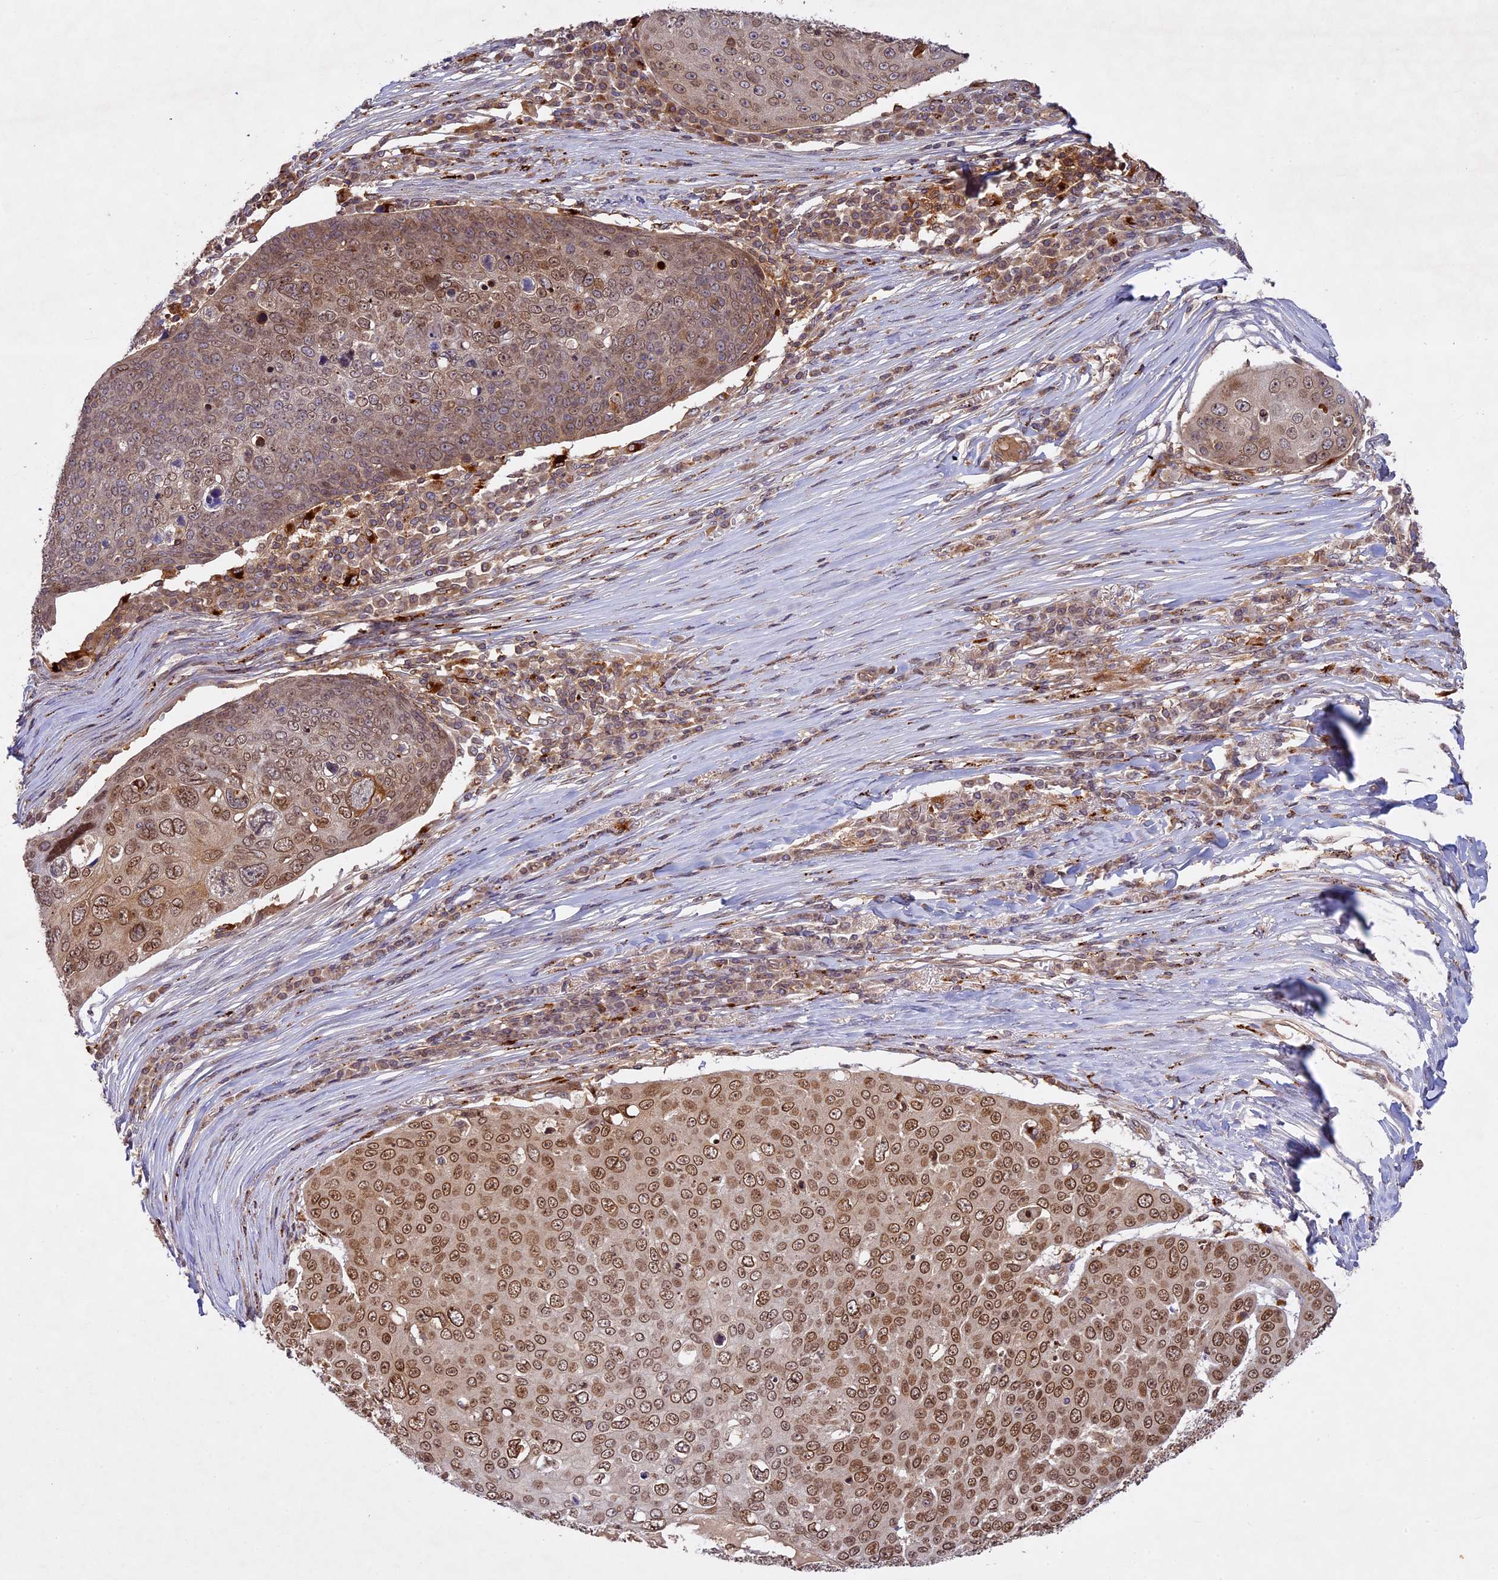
{"staining": {"intensity": "moderate", "quantity": ">75%", "location": "cytoplasmic/membranous,nuclear"}, "tissue": "skin cancer", "cell_type": "Tumor cells", "image_type": "cancer", "snomed": [{"axis": "morphology", "description": "Squamous cell carcinoma, NOS"}, {"axis": "topography", "description": "Skin"}], "caption": "A high-resolution photomicrograph shows immunohistochemistry (IHC) staining of skin cancer, which reveals moderate cytoplasmic/membranous and nuclear positivity in about >75% of tumor cells.", "gene": "DGKH", "patient": {"sex": "male", "age": 71}}